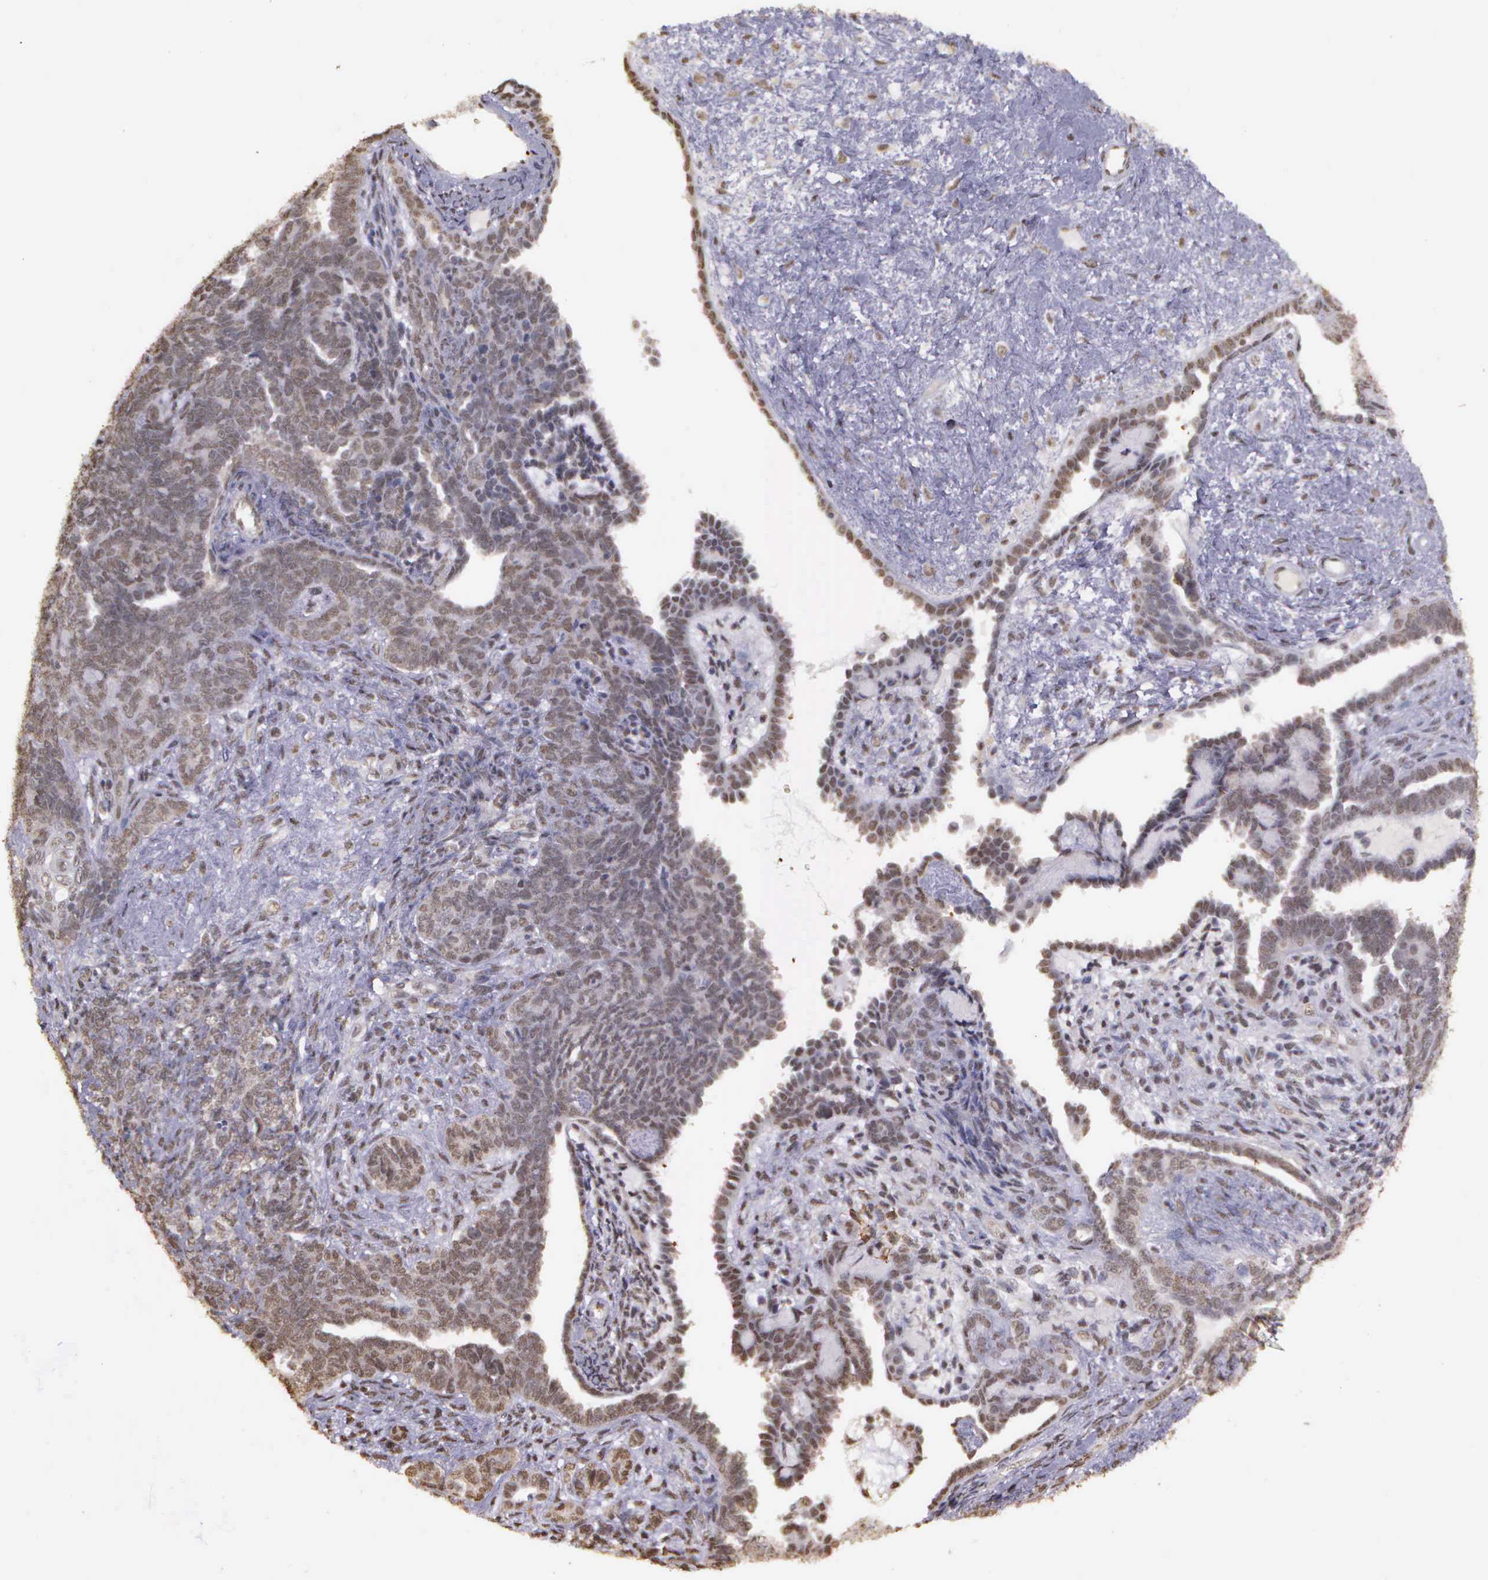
{"staining": {"intensity": "weak", "quantity": ">75%", "location": "nuclear"}, "tissue": "endometrial cancer", "cell_type": "Tumor cells", "image_type": "cancer", "snomed": [{"axis": "morphology", "description": "Neoplasm, malignant, NOS"}, {"axis": "topography", "description": "Endometrium"}], "caption": "Neoplasm (malignant) (endometrial) tissue demonstrates weak nuclear staining in about >75% of tumor cells The protein of interest is stained brown, and the nuclei are stained in blue (DAB (3,3'-diaminobenzidine) IHC with brightfield microscopy, high magnification).", "gene": "ARMCX5", "patient": {"sex": "female", "age": 74}}